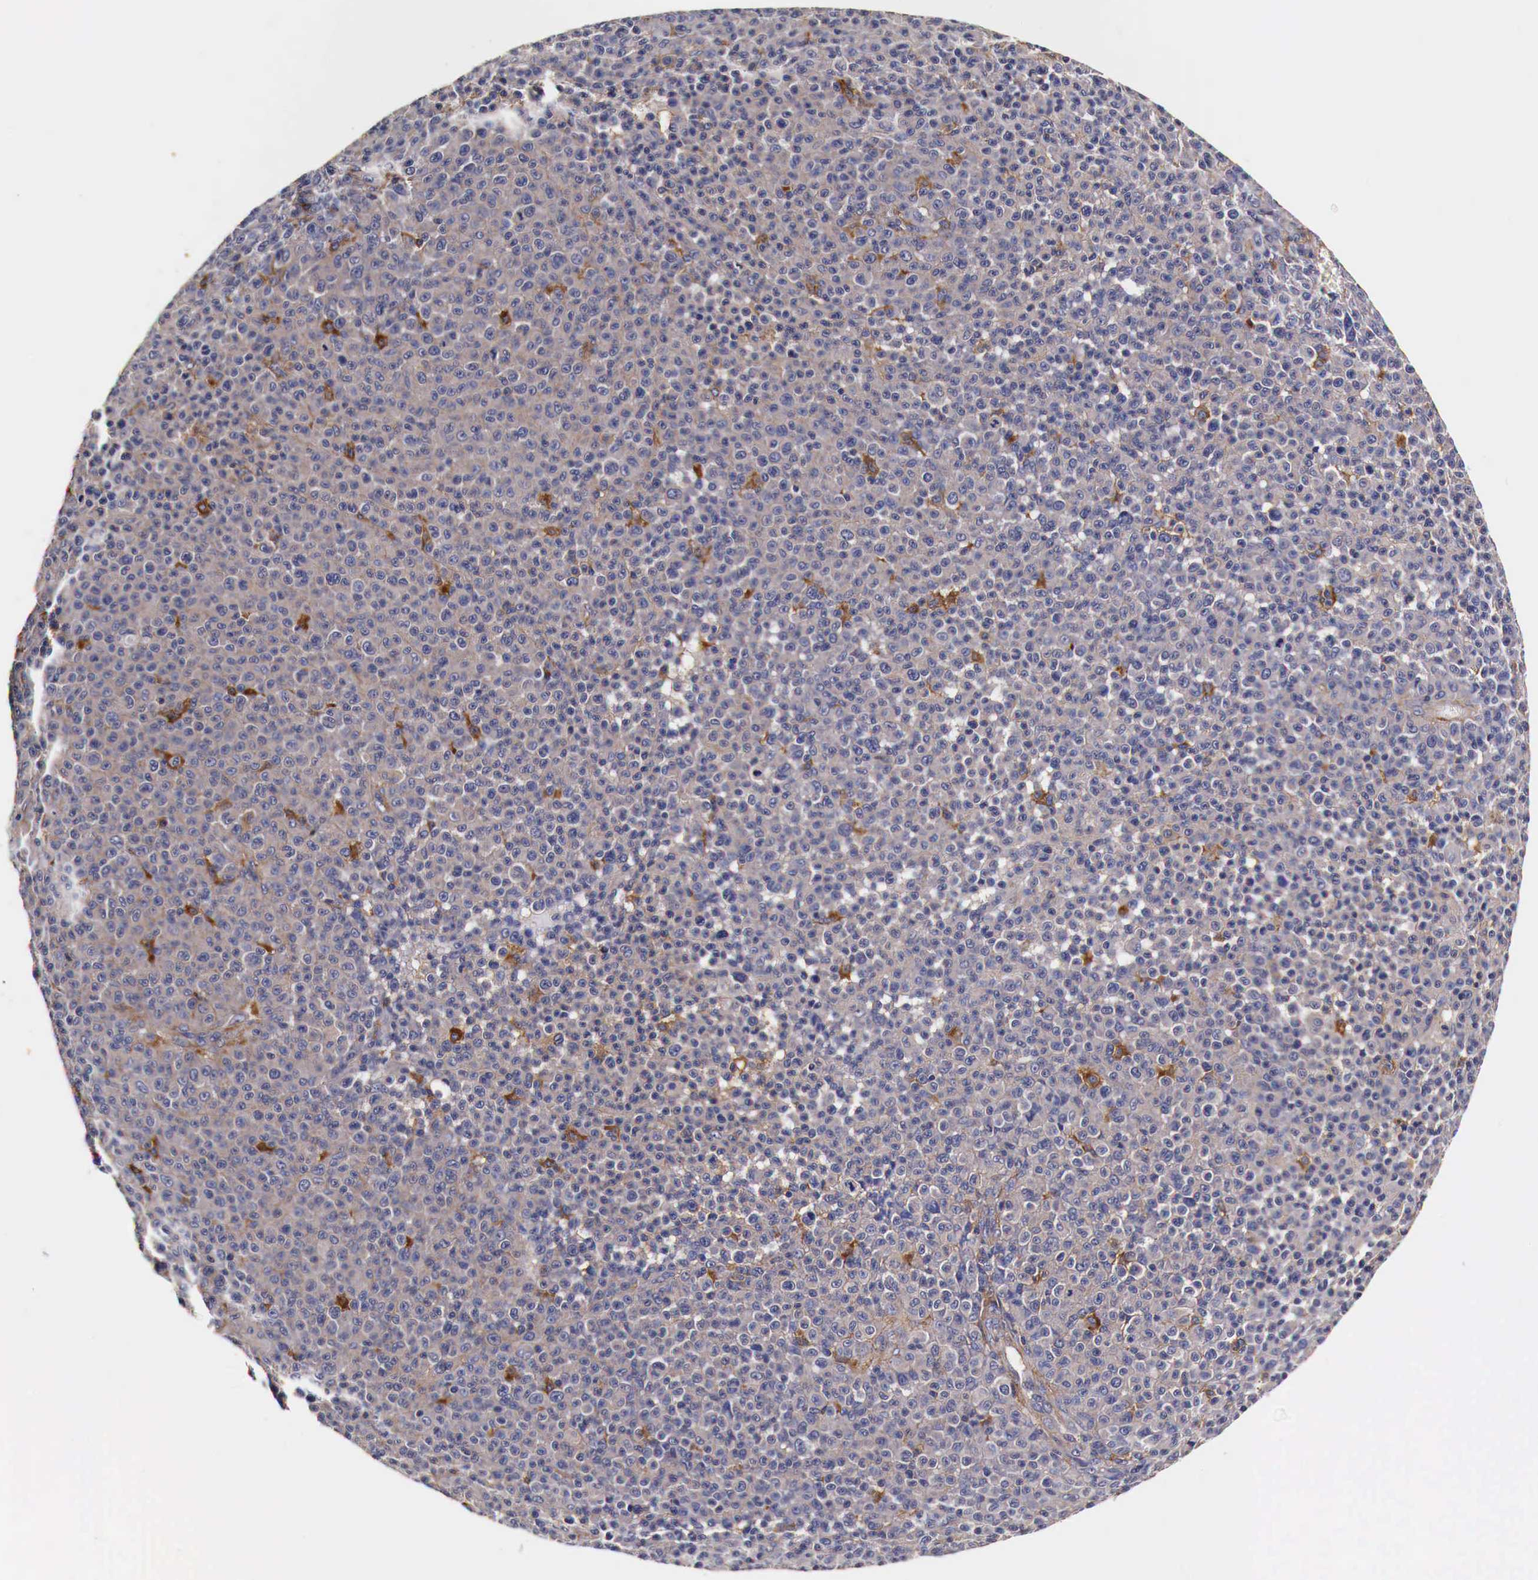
{"staining": {"intensity": "negative", "quantity": "none", "location": "none"}, "tissue": "melanoma", "cell_type": "Tumor cells", "image_type": "cancer", "snomed": [{"axis": "morphology", "description": "Malignant melanoma, Metastatic site"}, {"axis": "topography", "description": "Skin"}], "caption": "An image of melanoma stained for a protein displays no brown staining in tumor cells. The staining is performed using DAB brown chromogen with nuclei counter-stained in using hematoxylin.", "gene": "RP2", "patient": {"sex": "male", "age": 32}}